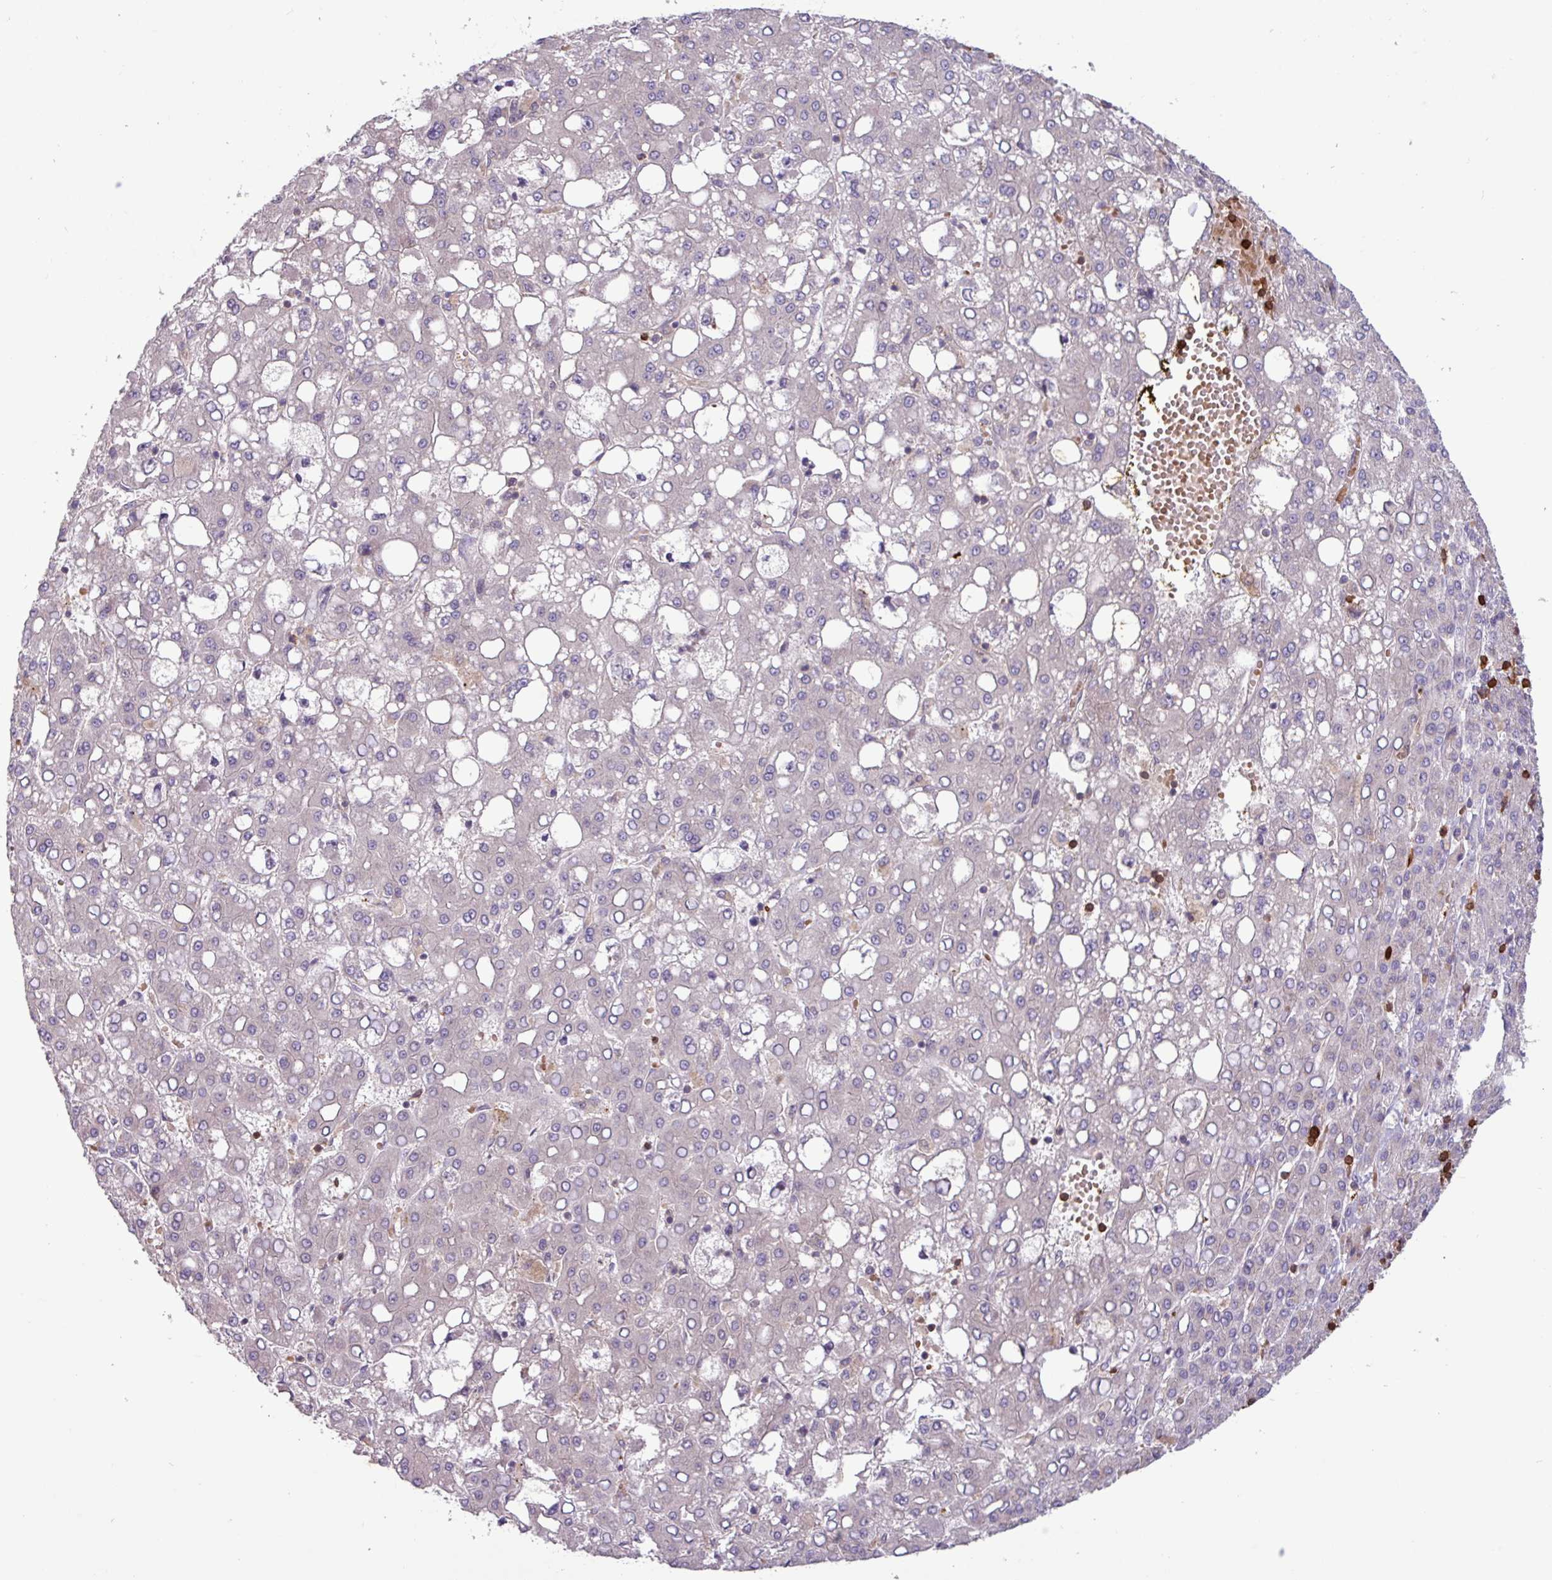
{"staining": {"intensity": "negative", "quantity": "none", "location": "none"}, "tissue": "liver cancer", "cell_type": "Tumor cells", "image_type": "cancer", "snomed": [{"axis": "morphology", "description": "Carcinoma, Hepatocellular, NOS"}, {"axis": "topography", "description": "Liver"}], "caption": "Image shows no protein staining in tumor cells of liver cancer (hepatocellular carcinoma) tissue.", "gene": "SEC61G", "patient": {"sex": "male", "age": 65}}